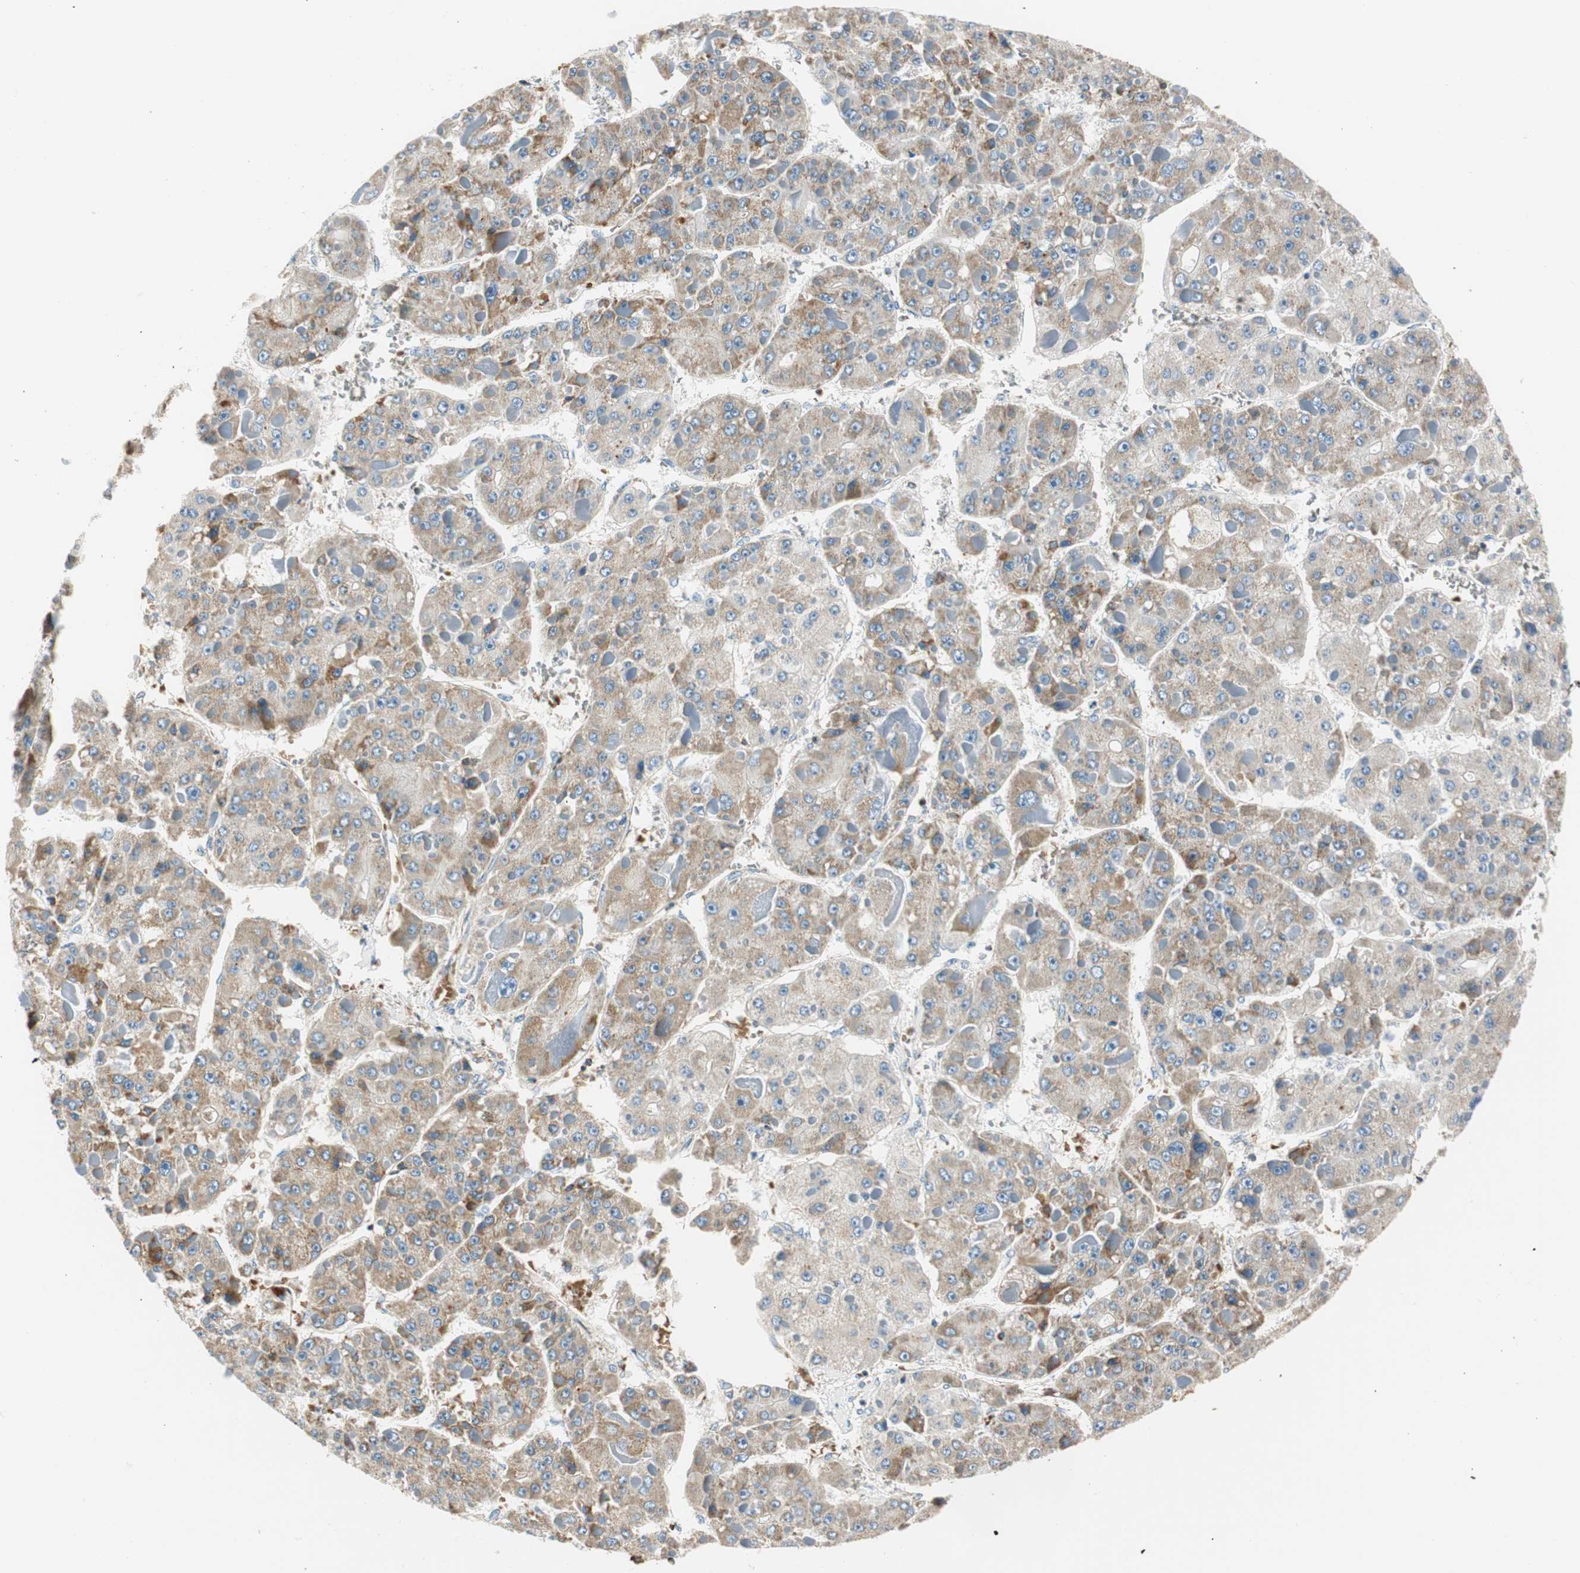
{"staining": {"intensity": "weak", "quantity": ">75%", "location": "cytoplasmic/membranous"}, "tissue": "liver cancer", "cell_type": "Tumor cells", "image_type": "cancer", "snomed": [{"axis": "morphology", "description": "Carcinoma, Hepatocellular, NOS"}, {"axis": "topography", "description": "Liver"}], "caption": "Immunohistochemistry of human liver cancer reveals low levels of weak cytoplasmic/membranous positivity in about >75% of tumor cells.", "gene": "RORB", "patient": {"sex": "female", "age": 73}}